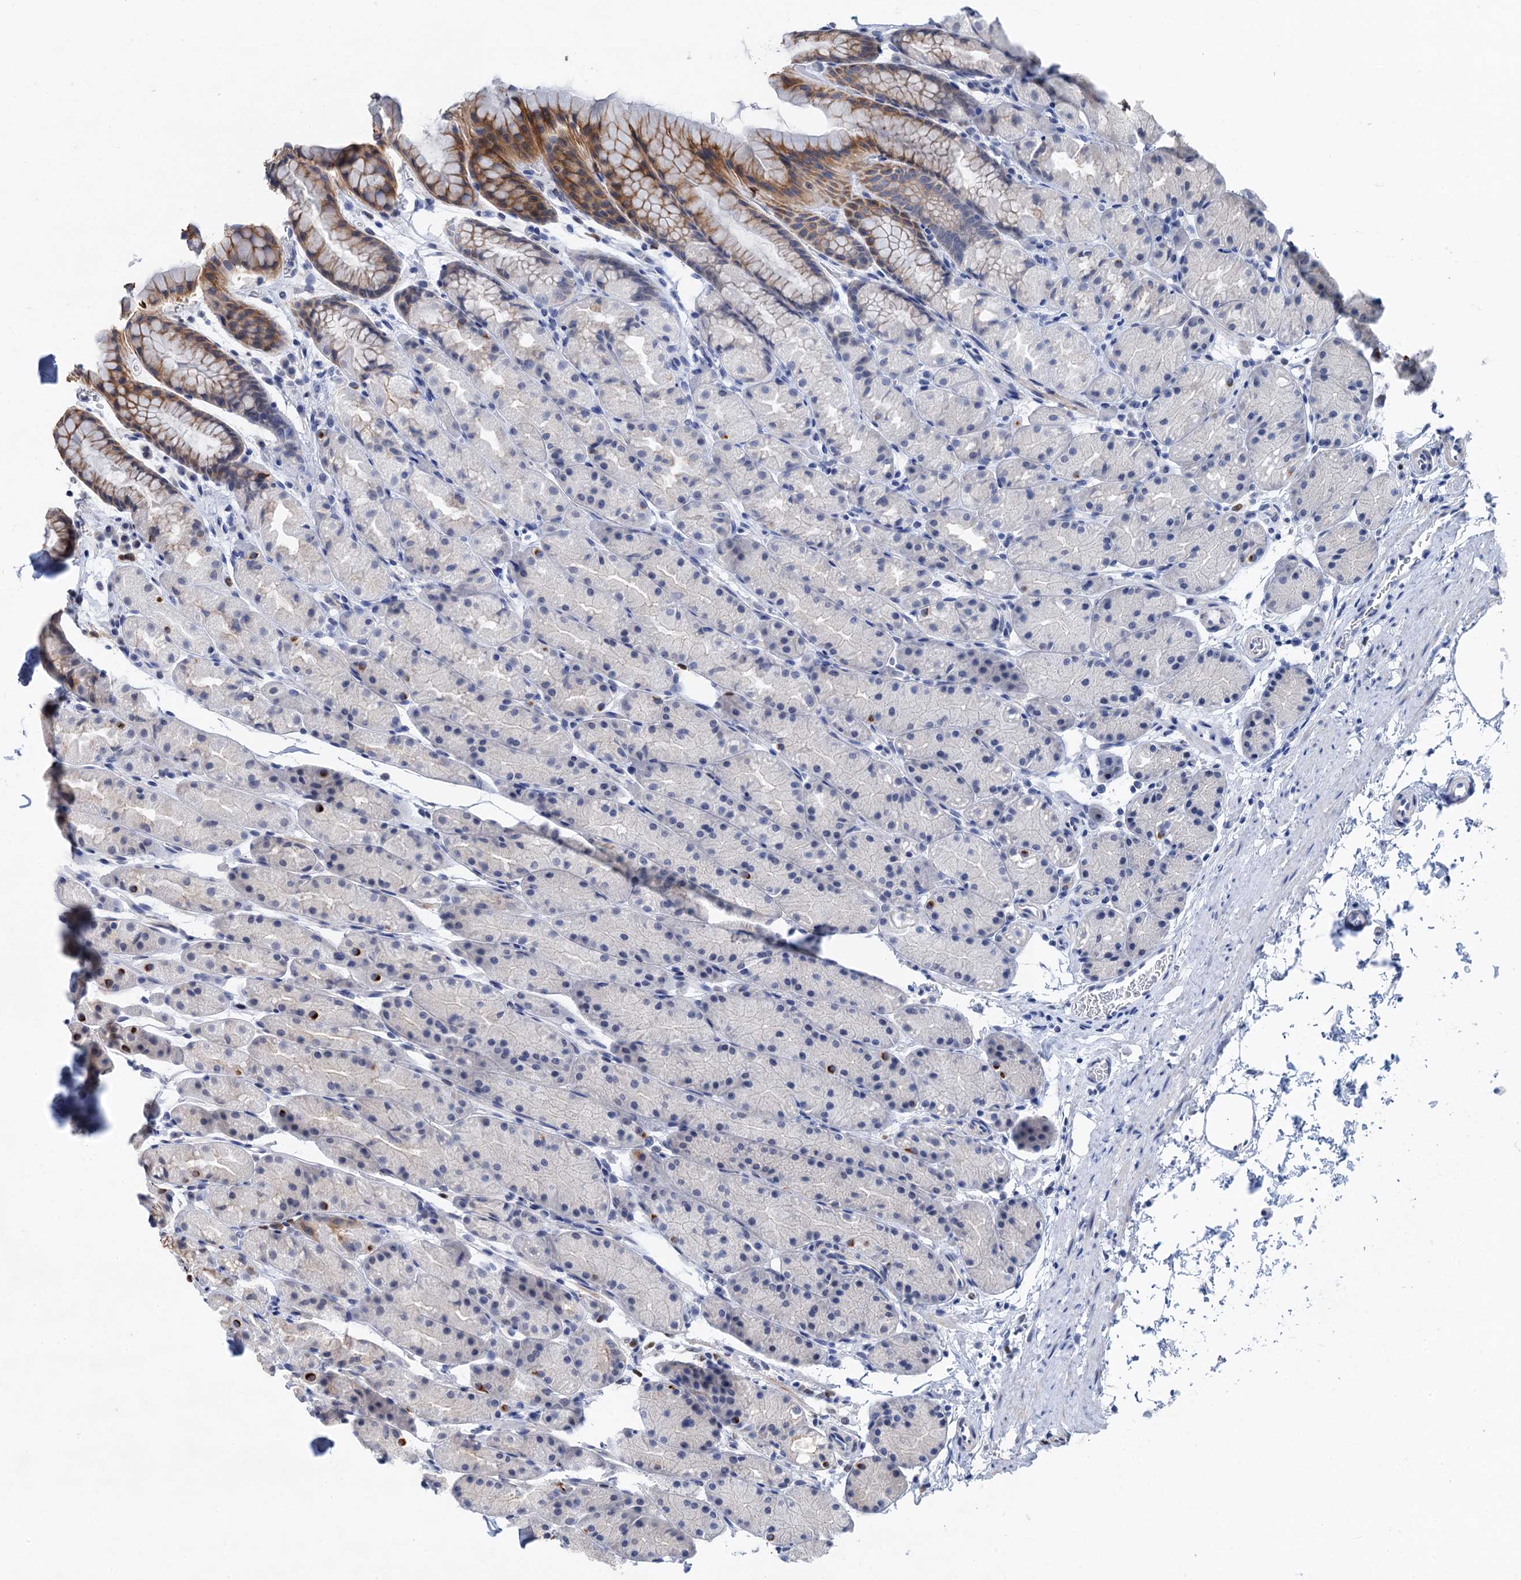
{"staining": {"intensity": "moderate", "quantity": "<25%", "location": "cytoplasmic/membranous"}, "tissue": "stomach", "cell_type": "Glandular cells", "image_type": "normal", "snomed": [{"axis": "morphology", "description": "Normal tissue, NOS"}, {"axis": "topography", "description": "Stomach, upper"}, {"axis": "topography", "description": "Stomach"}], "caption": "Immunohistochemical staining of unremarkable human stomach reveals low levels of moderate cytoplasmic/membranous positivity in about <25% of glandular cells.", "gene": "TTC31", "patient": {"sex": "male", "age": 47}}